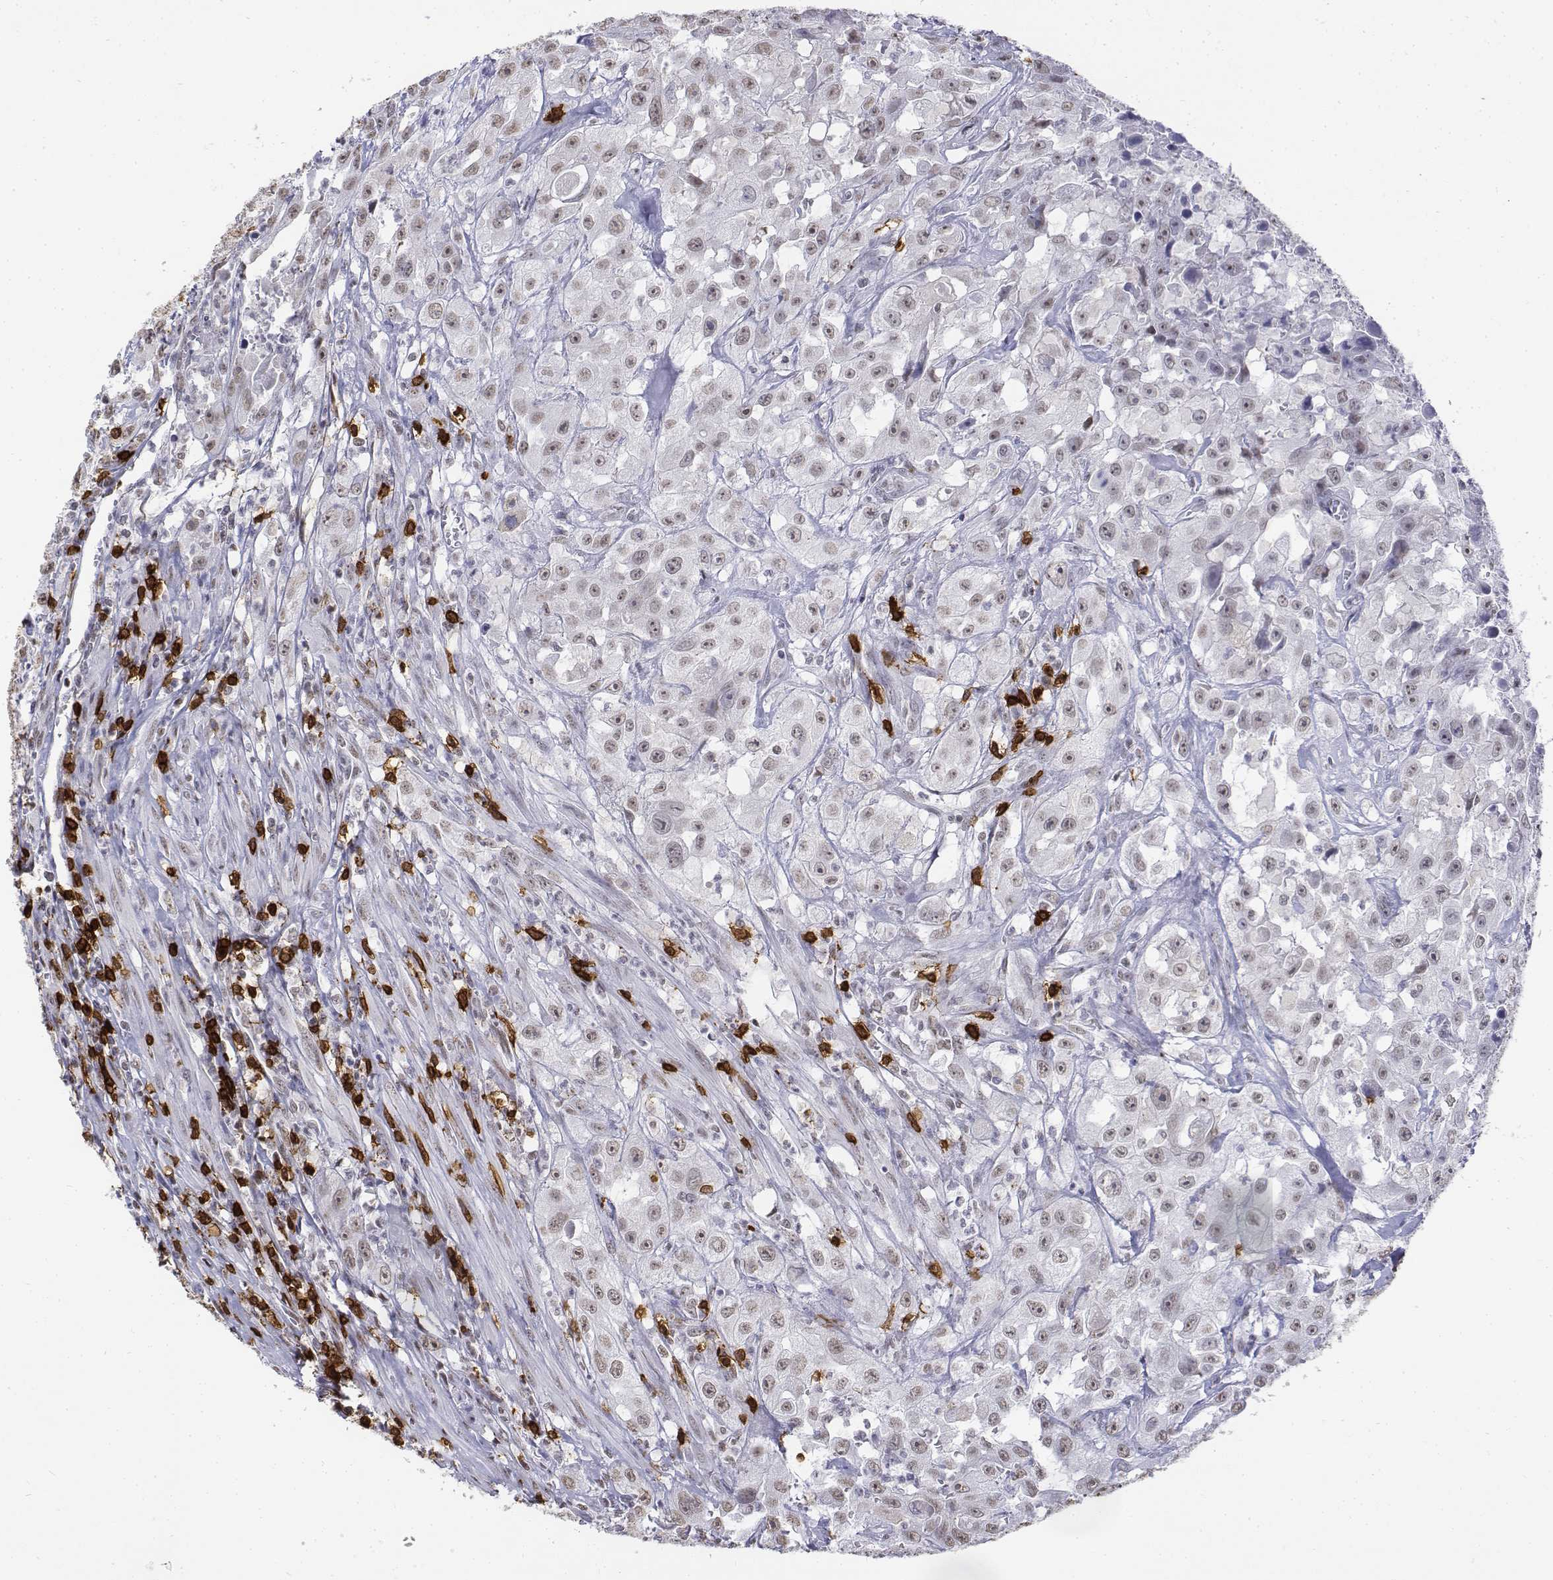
{"staining": {"intensity": "negative", "quantity": "none", "location": "none"}, "tissue": "urothelial cancer", "cell_type": "Tumor cells", "image_type": "cancer", "snomed": [{"axis": "morphology", "description": "Urothelial carcinoma, High grade"}, {"axis": "topography", "description": "Urinary bladder"}], "caption": "Tumor cells show no significant expression in urothelial carcinoma (high-grade). The staining was performed using DAB (3,3'-diaminobenzidine) to visualize the protein expression in brown, while the nuclei were stained in blue with hematoxylin (Magnification: 20x).", "gene": "CD3E", "patient": {"sex": "male", "age": 79}}